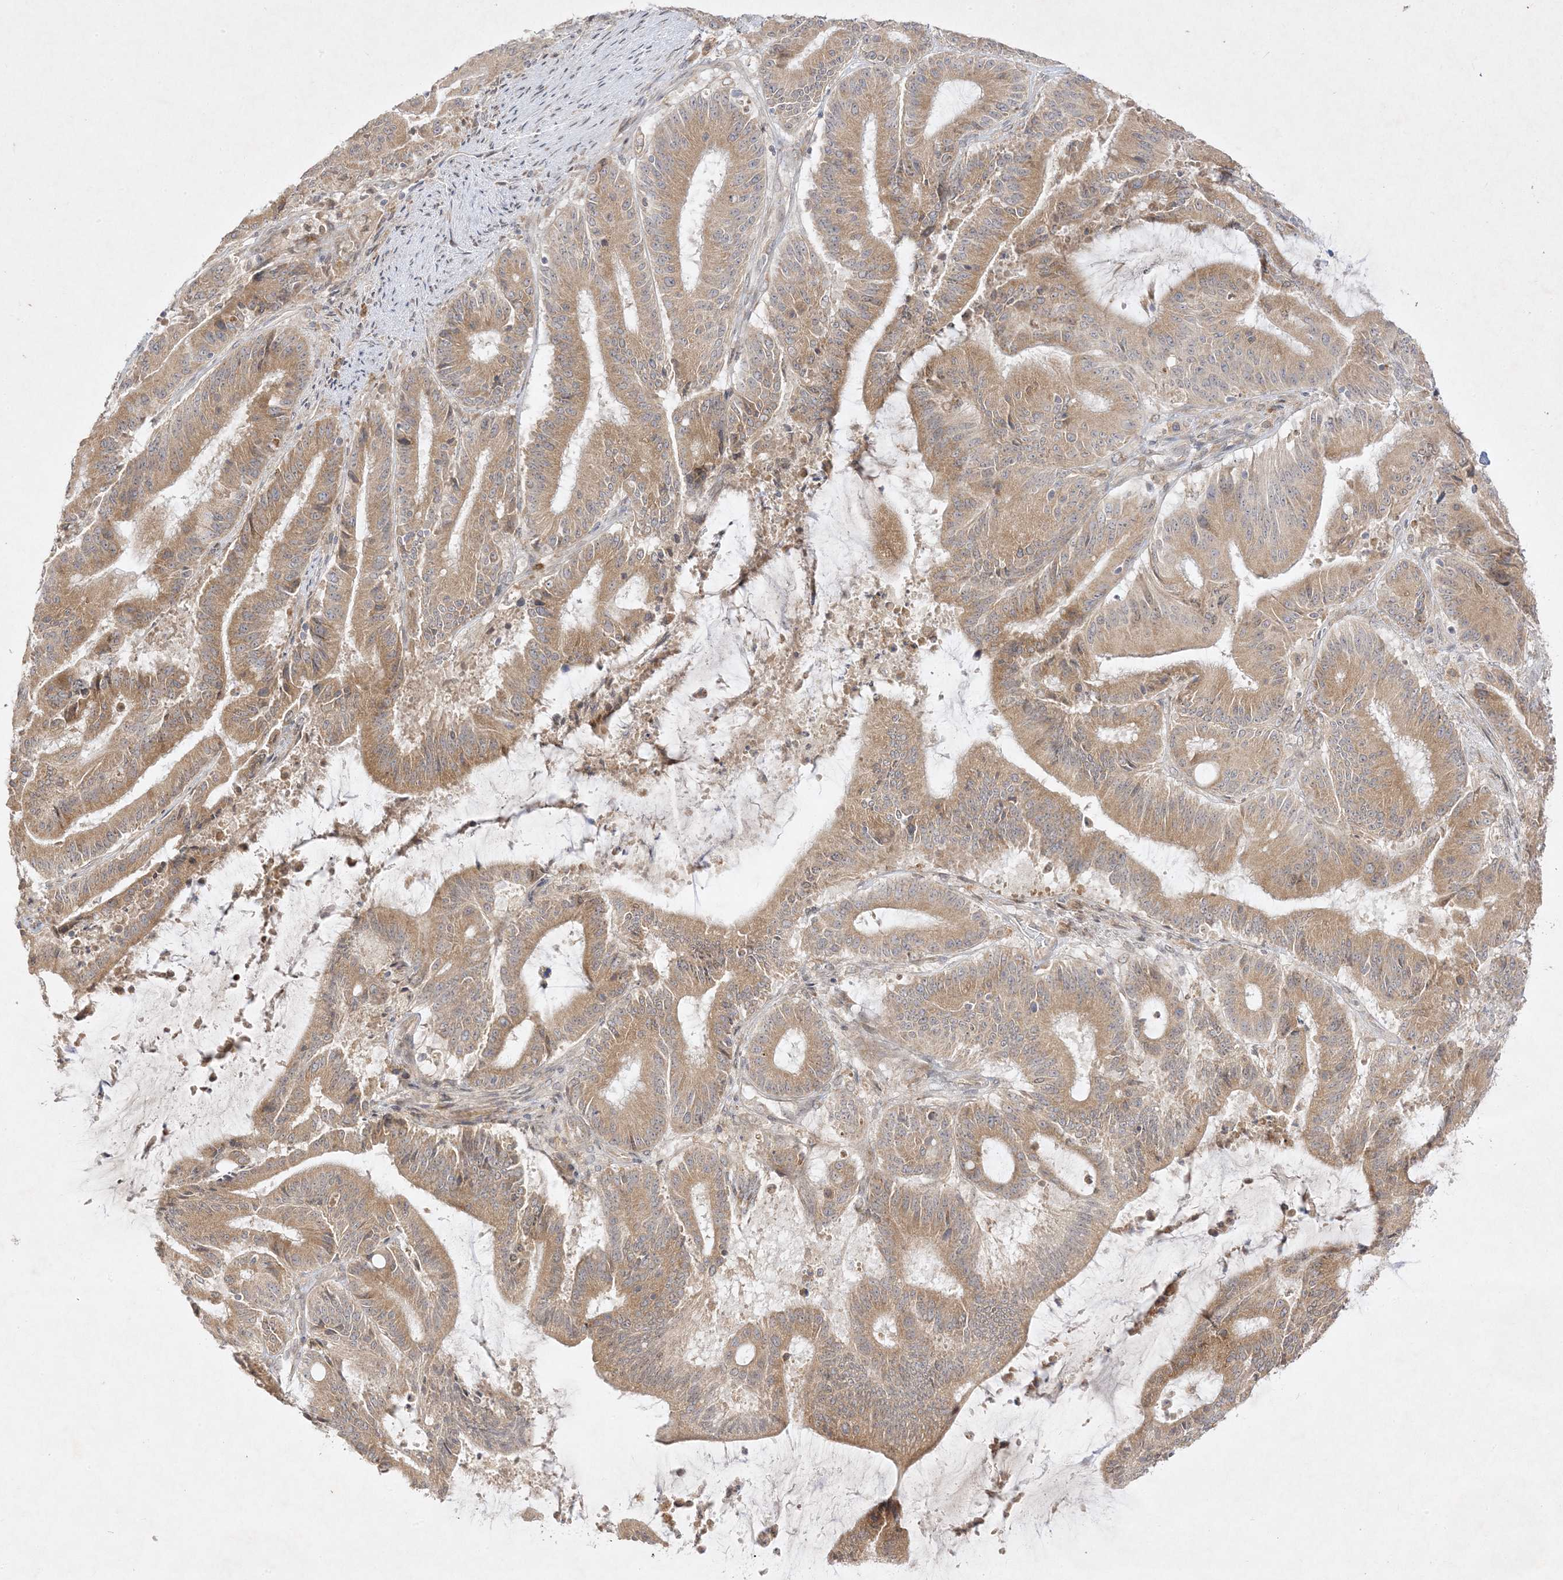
{"staining": {"intensity": "moderate", "quantity": ">75%", "location": "cytoplasmic/membranous"}, "tissue": "liver cancer", "cell_type": "Tumor cells", "image_type": "cancer", "snomed": [{"axis": "morphology", "description": "Normal tissue, NOS"}, {"axis": "morphology", "description": "Cholangiocarcinoma"}, {"axis": "topography", "description": "Liver"}, {"axis": "topography", "description": "Peripheral nerve tissue"}], "caption": "DAB (3,3'-diaminobenzidine) immunohistochemical staining of liver cholangiocarcinoma shows moderate cytoplasmic/membranous protein expression in about >75% of tumor cells.", "gene": "C2CD2", "patient": {"sex": "female", "age": 73}}